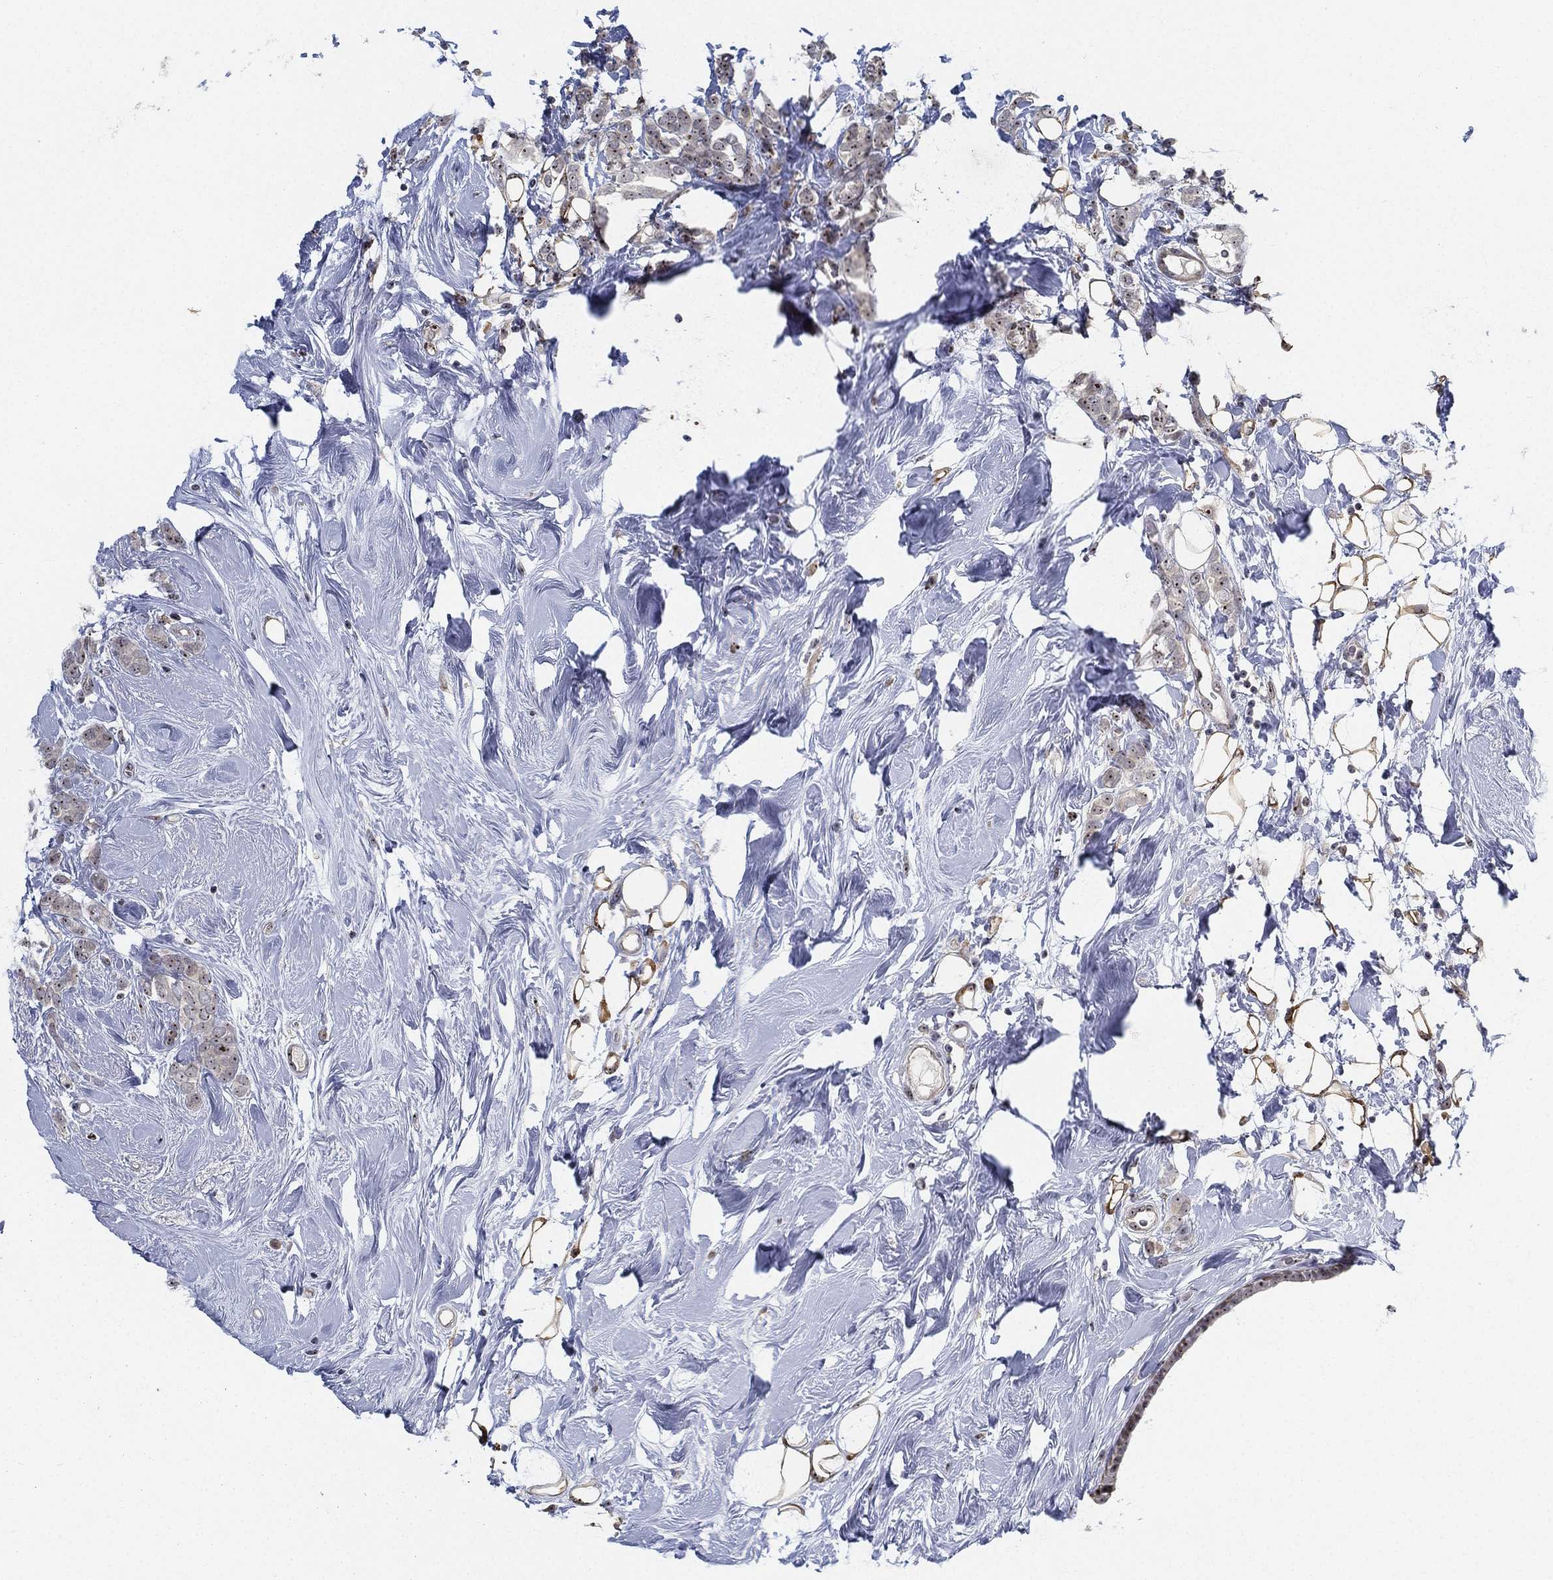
{"staining": {"intensity": "moderate", "quantity": ">75%", "location": "cytoplasmic/membranous,nuclear"}, "tissue": "breast cancer", "cell_type": "Tumor cells", "image_type": "cancer", "snomed": [{"axis": "morphology", "description": "Lobular carcinoma"}, {"axis": "topography", "description": "Breast"}], "caption": "This is a histology image of immunohistochemistry (IHC) staining of breast cancer (lobular carcinoma), which shows moderate staining in the cytoplasmic/membranous and nuclear of tumor cells.", "gene": "PPP1R16B", "patient": {"sex": "female", "age": 49}}